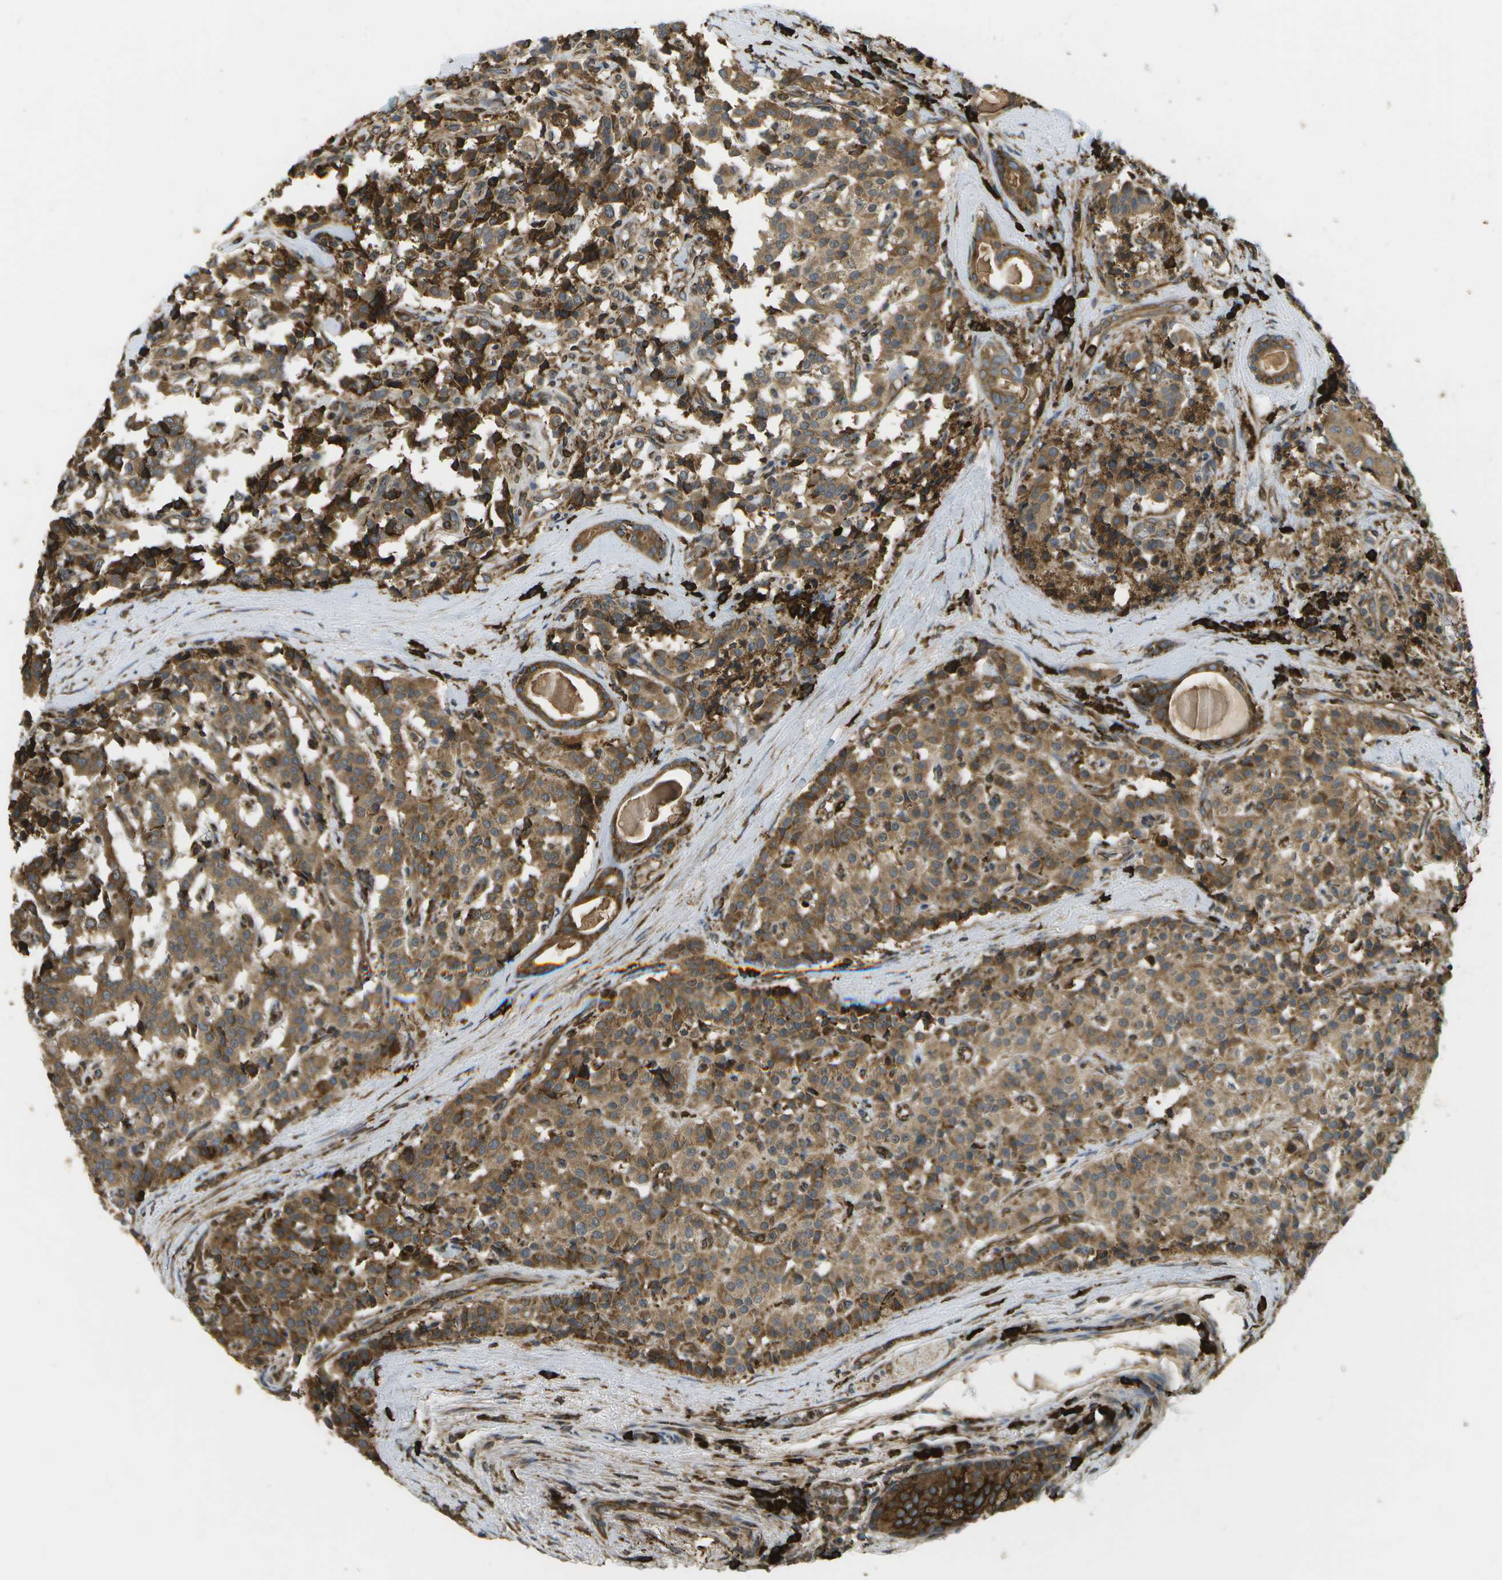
{"staining": {"intensity": "strong", "quantity": ">75%", "location": "cytoplasmic/membranous"}, "tissue": "carcinoid", "cell_type": "Tumor cells", "image_type": "cancer", "snomed": [{"axis": "morphology", "description": "Carcinoid, malignant, NOS"}, {"axis": "topography", "description": "Lung"}], "caption": "DAB (3,3'-diaminobenzidine) immunohistochemical staining of carcinoid demonstrates strong cytoplasmic/membranous protein expression in approximately >75% of tumor cells.", "gene": "PDIA4", "patient": {"sex": "male", "age": 30}}